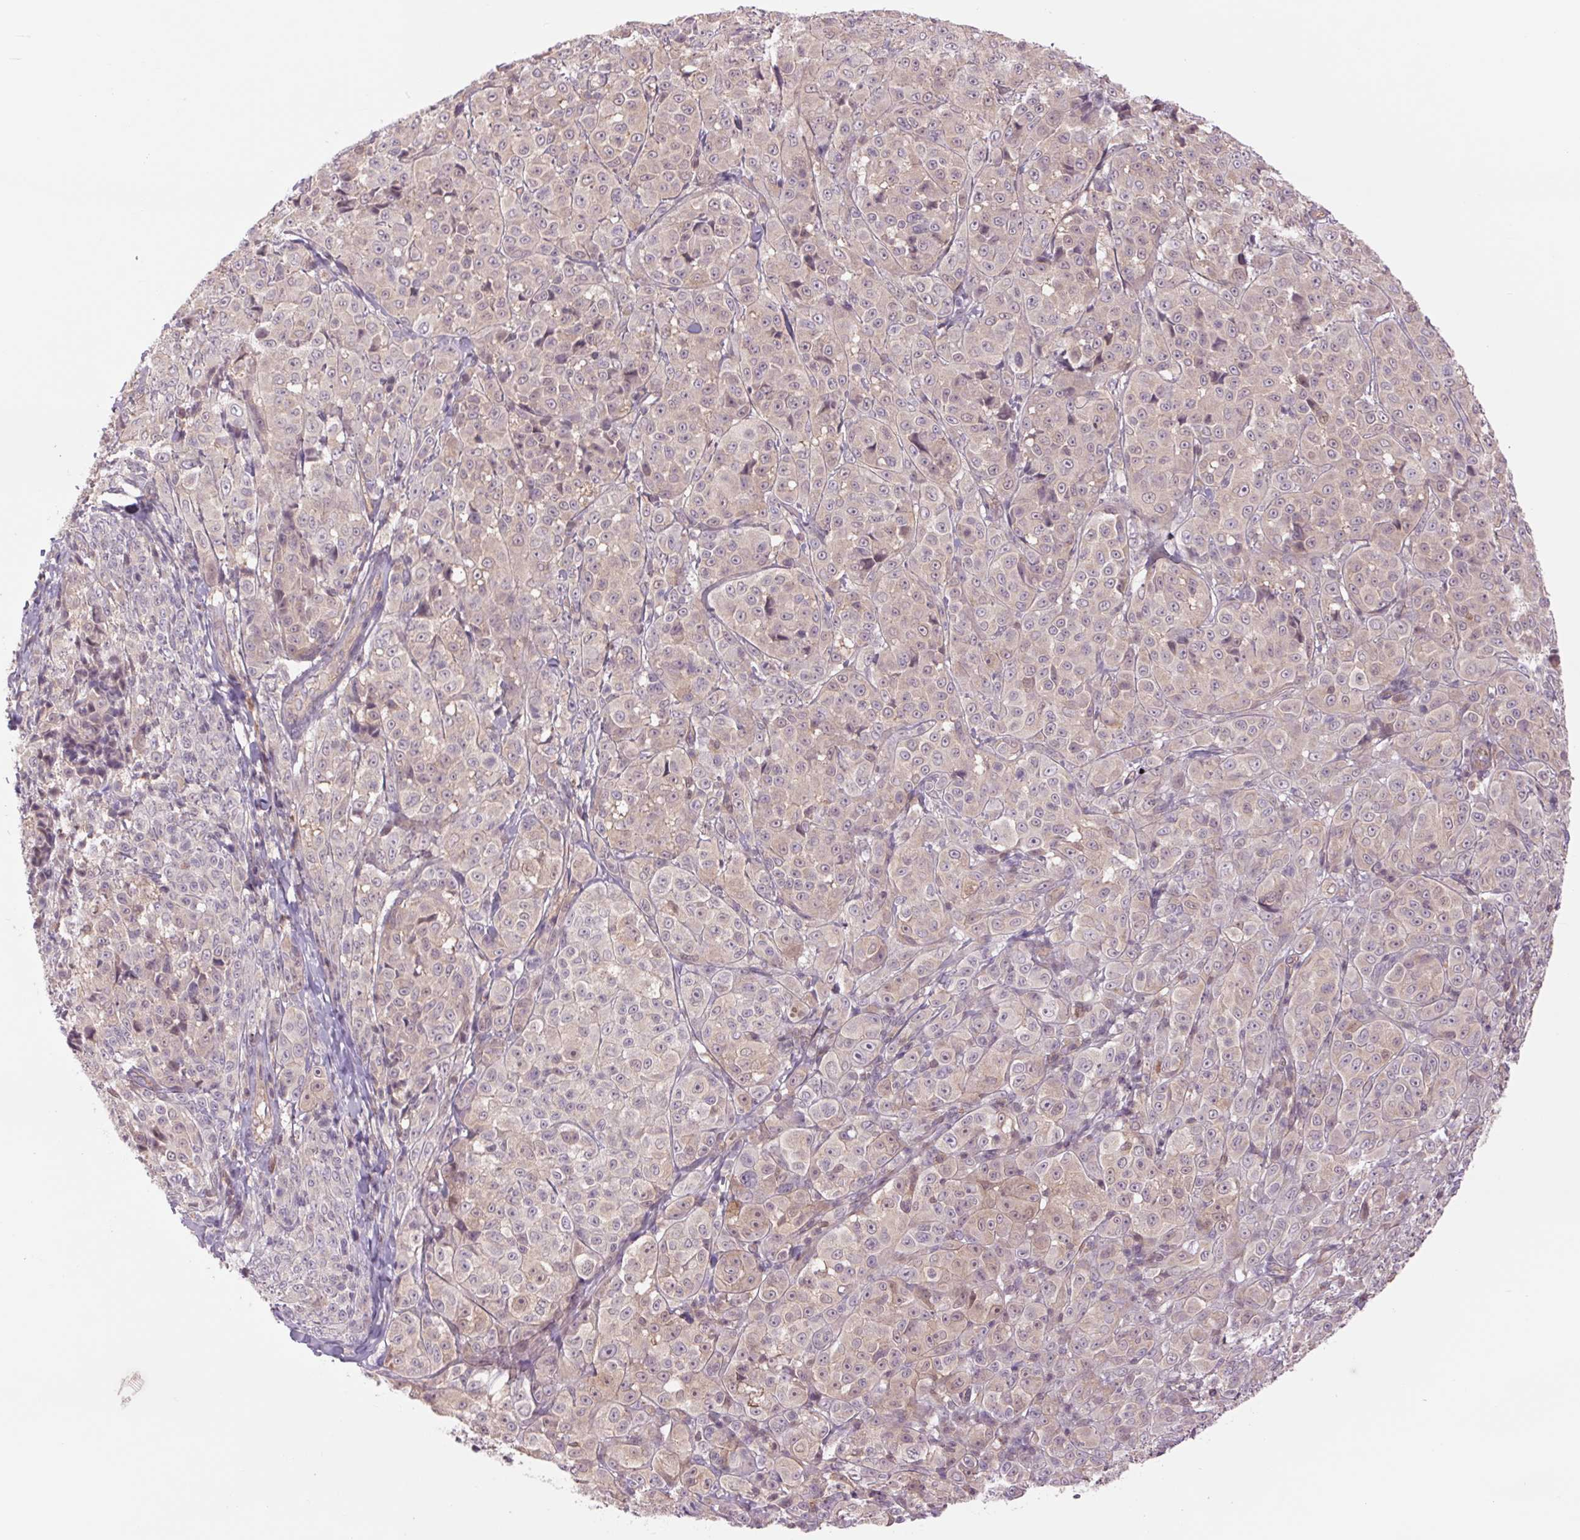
{"staining": {"intensity": "negative", "quantity": "none", "location": "none"}, "tissue": "melanoma", "cell_type": "Tumor cells", "image_type": "cancer", "snomed": [{"axis": "morphology", "description": "Malignant melanoma, NOS"}, {"axis": "topography", "description": "Skin"}], "caption": "High magnification brightfield microscopy of melanoma stained with DAB (3,3'-diaminobenzidine) (brown) and counterstained with hematoxylin (blue): tumor cells show no significant positivity.", "gene": "SH3RF2", "patient": {"sex": "male", "age": 89}}